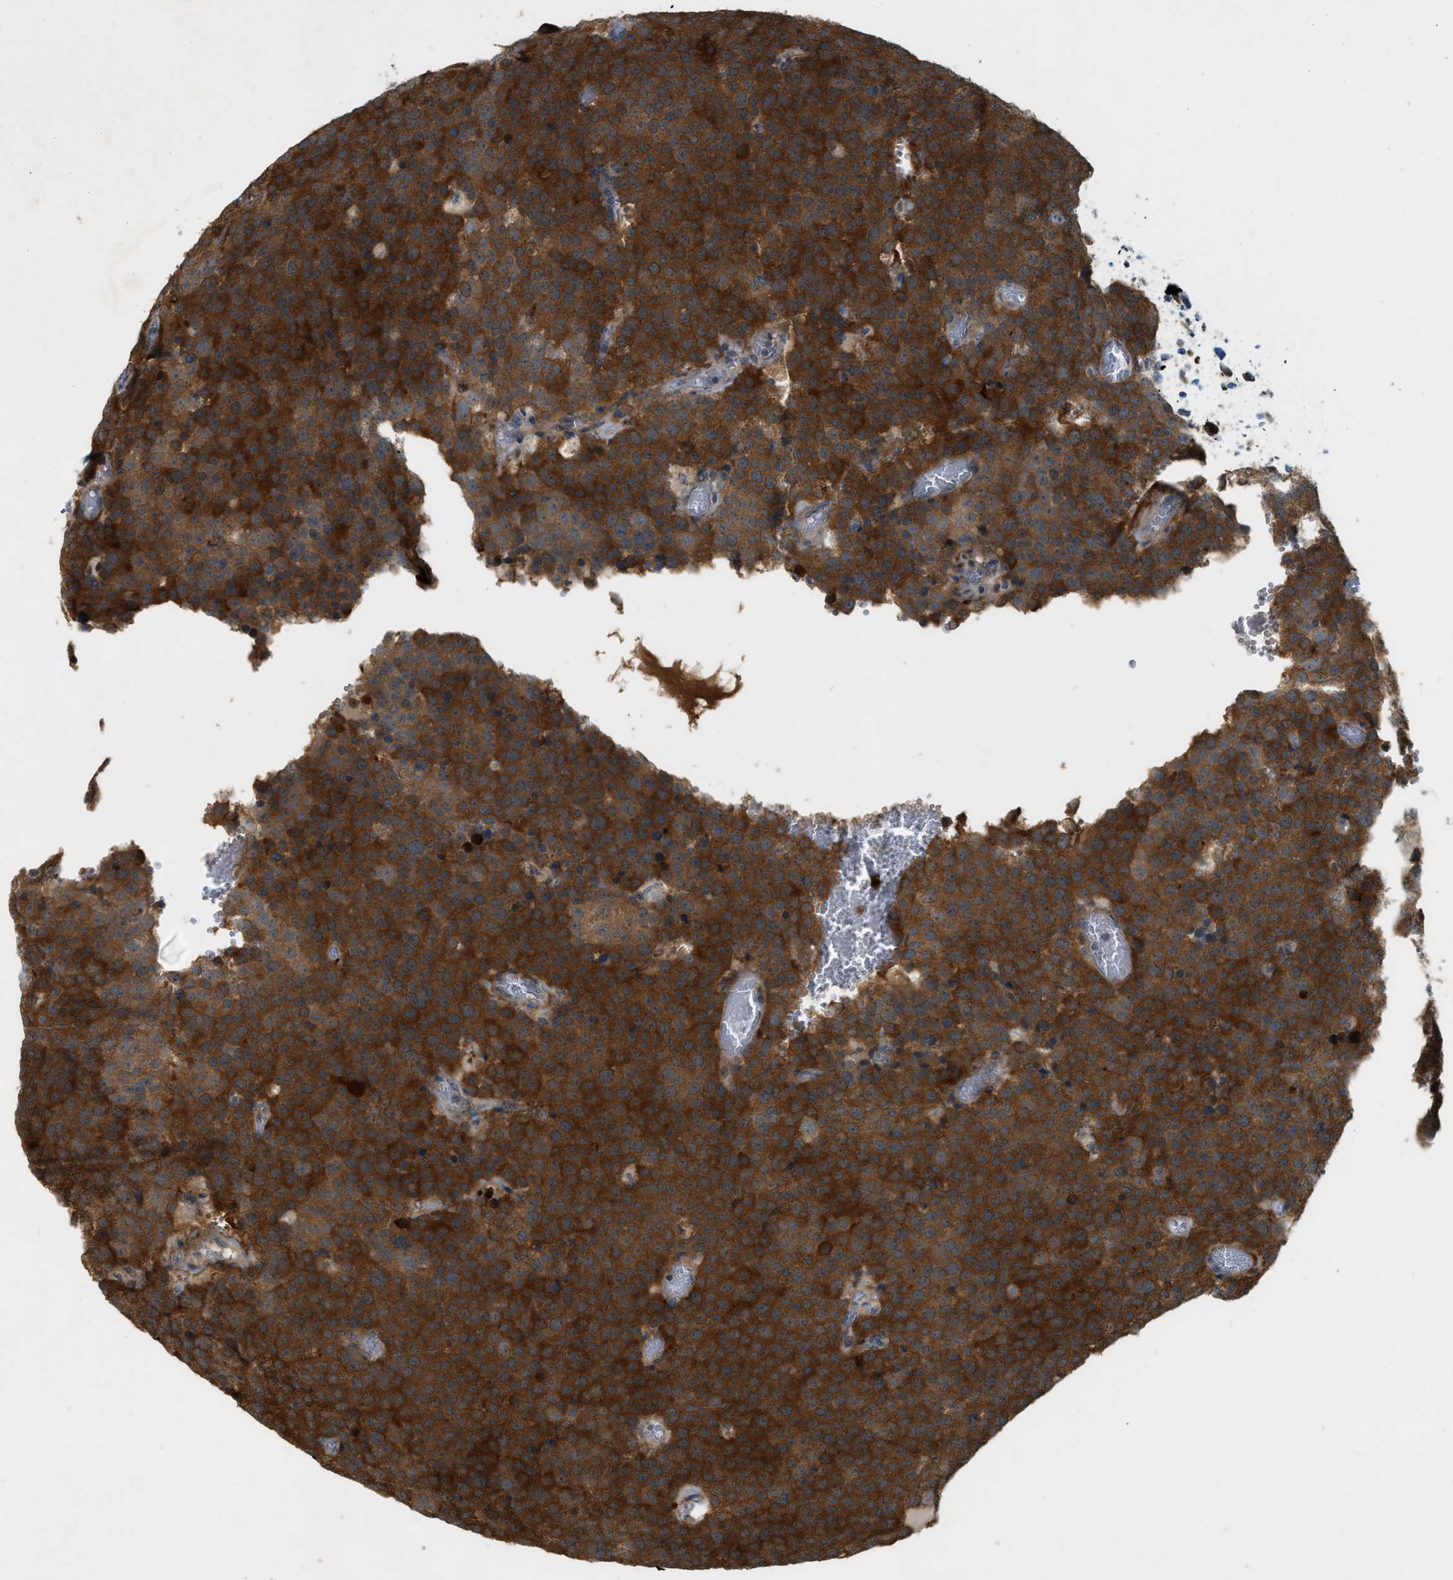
{"staining": {"intensity": "strong", "quantity": ">75%", "location": "cytoplasmic/membranous"}, "tissue": "testis cancer", "cell_type": "Tumor cells", "image_type": "cancer", "snomed": [{"axis": "morphology", "description": "Normal tissue, NOS"}, {"axis": "morphology", "description": "Seminoma, NOS"}, {"axis": "topography", "description": "Testis"}], "caption": "DAB immunohistochemical staining of human testis cancer (seminoma) displays strong cytoplasmic/membranous protein expression in approximately >75% of tumor cells.", "gene": "PDCL3", "patient": {"sex": "male", "age": 71}}